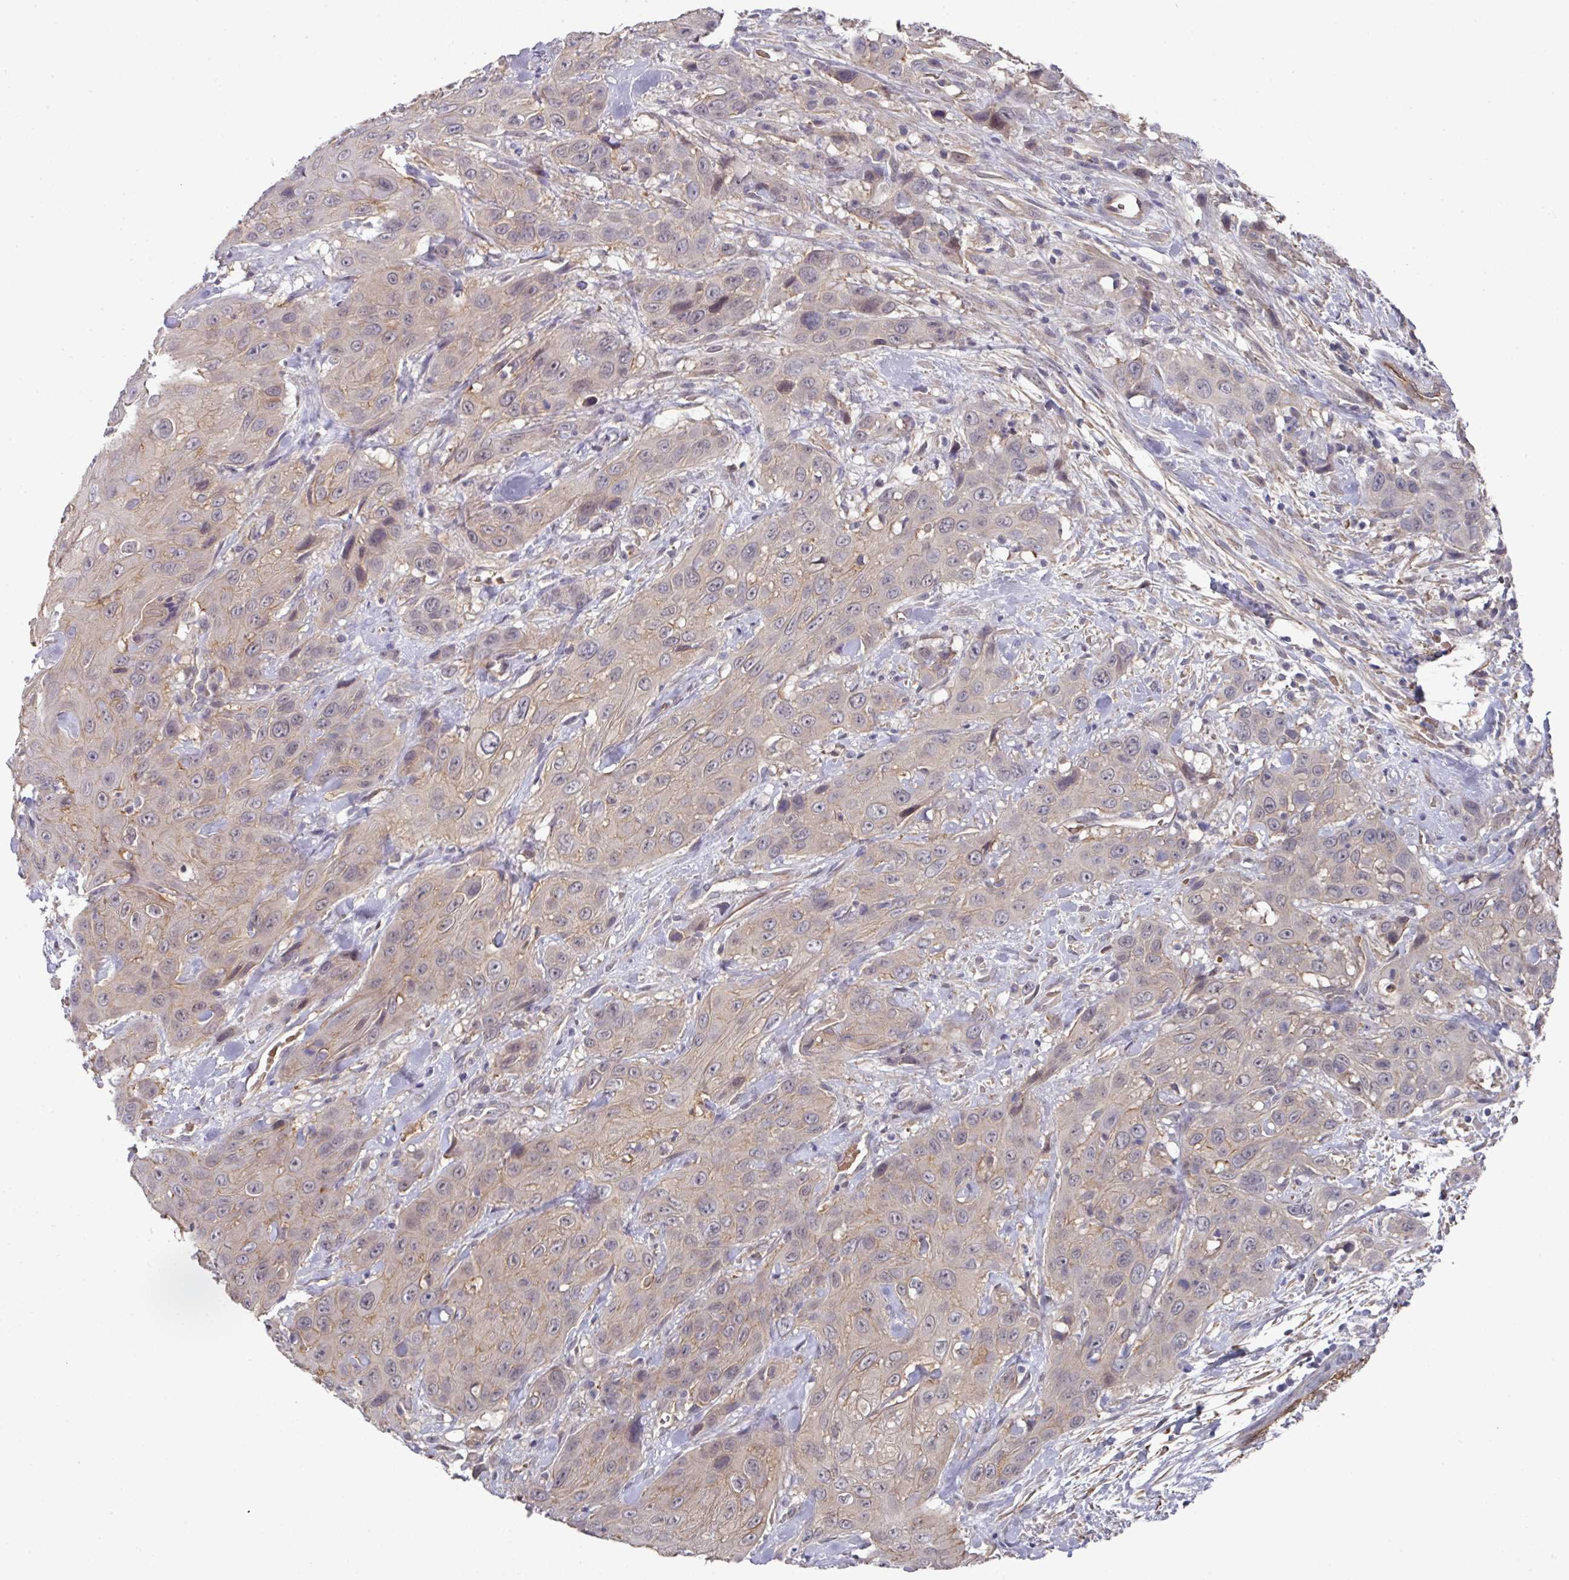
{"staining": {"intensity": "weak", "quantity": "25%-75%", "location": "cytoplasmic/membranous"}, "tissue": "head and neck cancer", "cell_type": "Tumor cells", "image_type": "cancer", "snomed": [{"axis": "morphology", "description": "Squamous cell carcinoma, NOS"}, {"axis": "topography", "description": "Head-Neck"}], "caption": "Human head and neck cancer (squamous cell carcinoma) stained with a protein marker reveals weak staining in tumor cells.", "gene": "PRR5", "patient": {"sex": "male", "age": 81}}